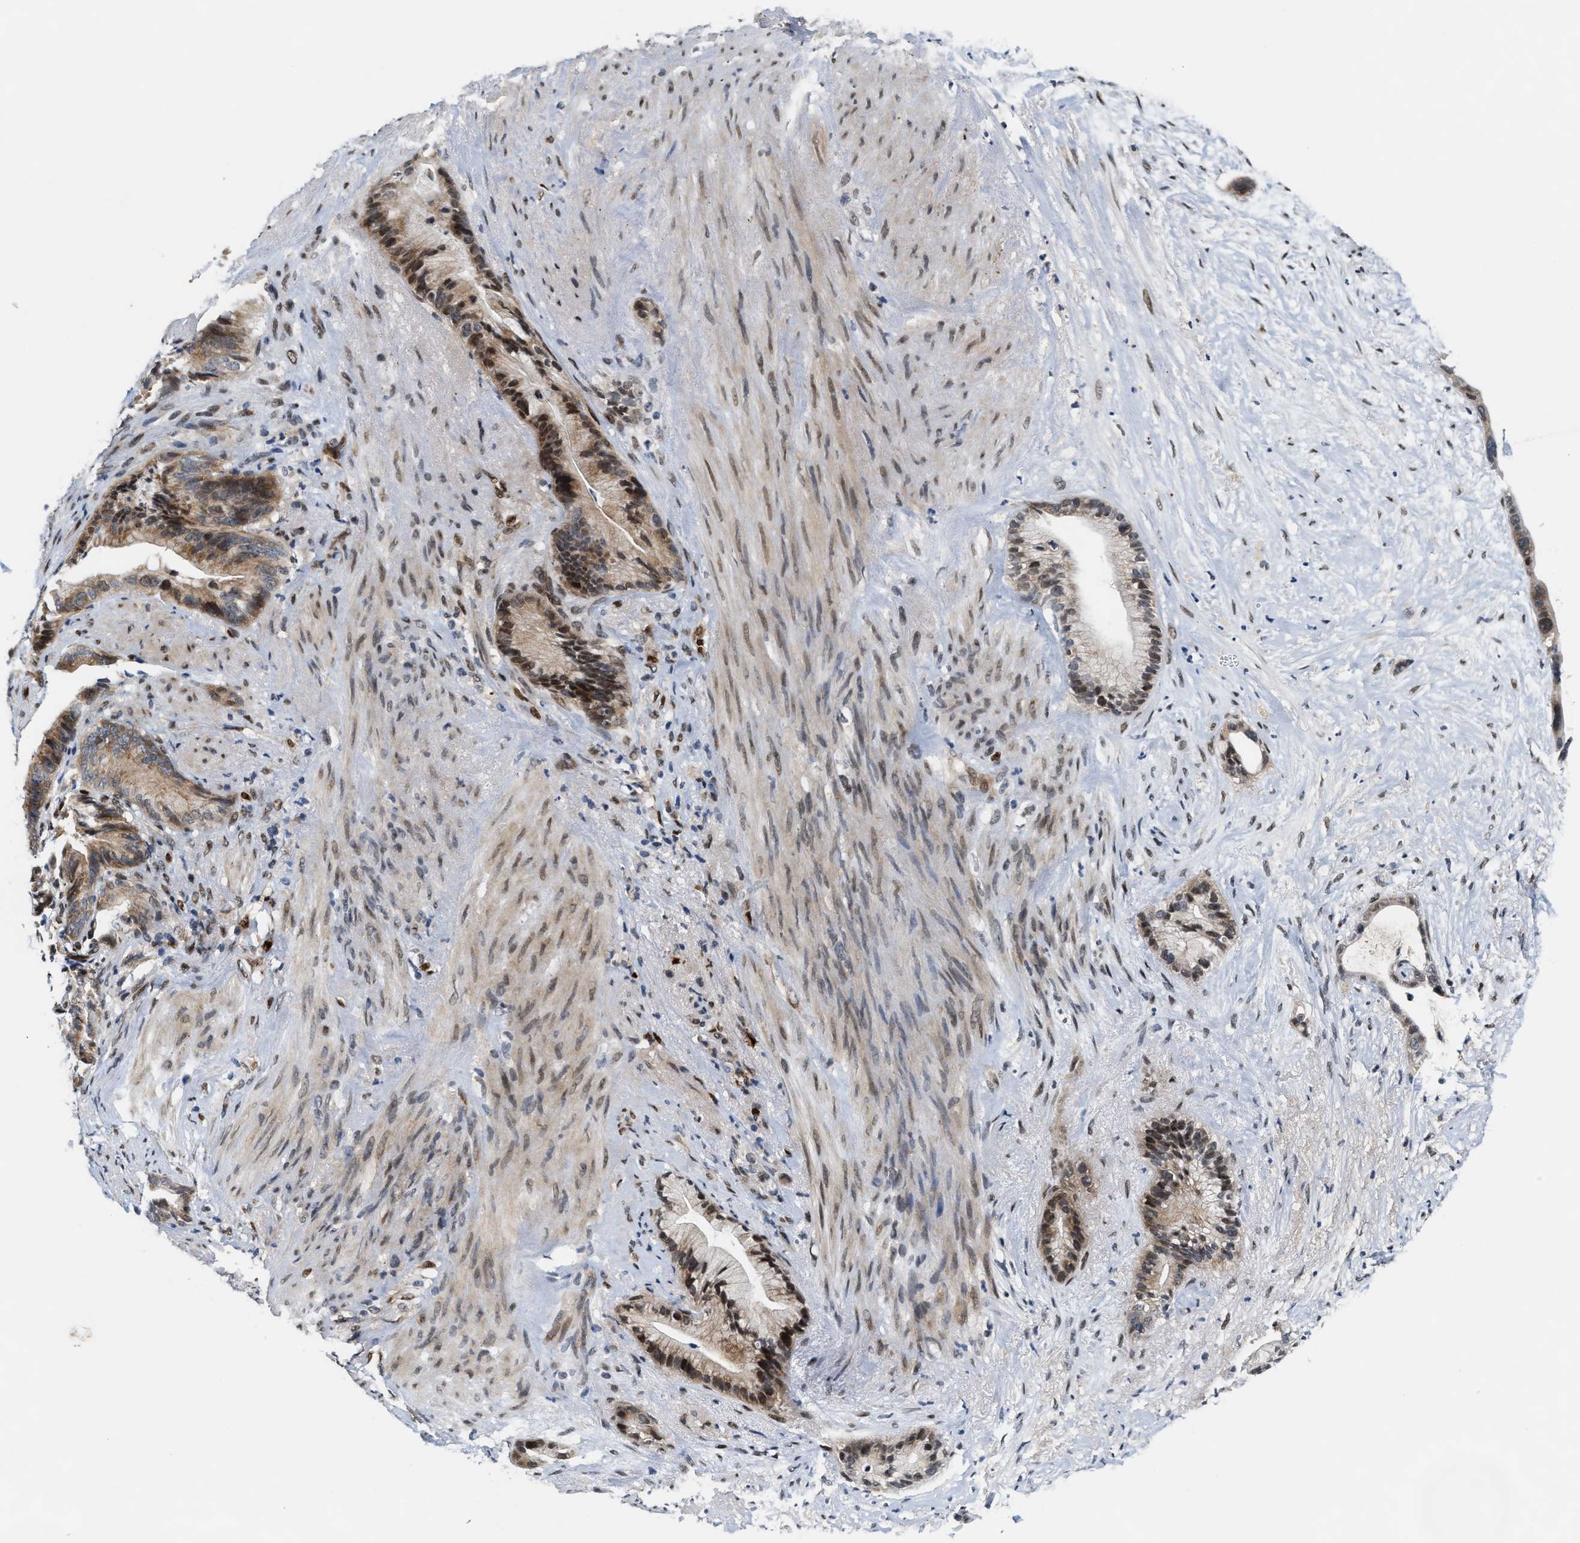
{"staining": {"intensity": "strong", "quantity": "25%-75%", "location": "cytoplasmic/membranous,nuclear"}, "tissue": "liver cancer", "cell_type": "Tumor cells", "image_type": "cancer", "snomed": [{"axis": "morphology", "description": "Cholangiocarcinoma"}, {"axis": "topography", "description": "Liver"}], "caption": "High-power microscopy captured an immunohistochemistry (IHC) micrograph of liver cancer (cholangiocarcinoma), revealing strong cytoplasmic/membranous and nuclear positivity in about 25%-75% of tumor cells. (DAB IHC with brightfield microscopy, high magnification).", "gene": "TCF4", "patient": {"sex": "female", "age": 55}}